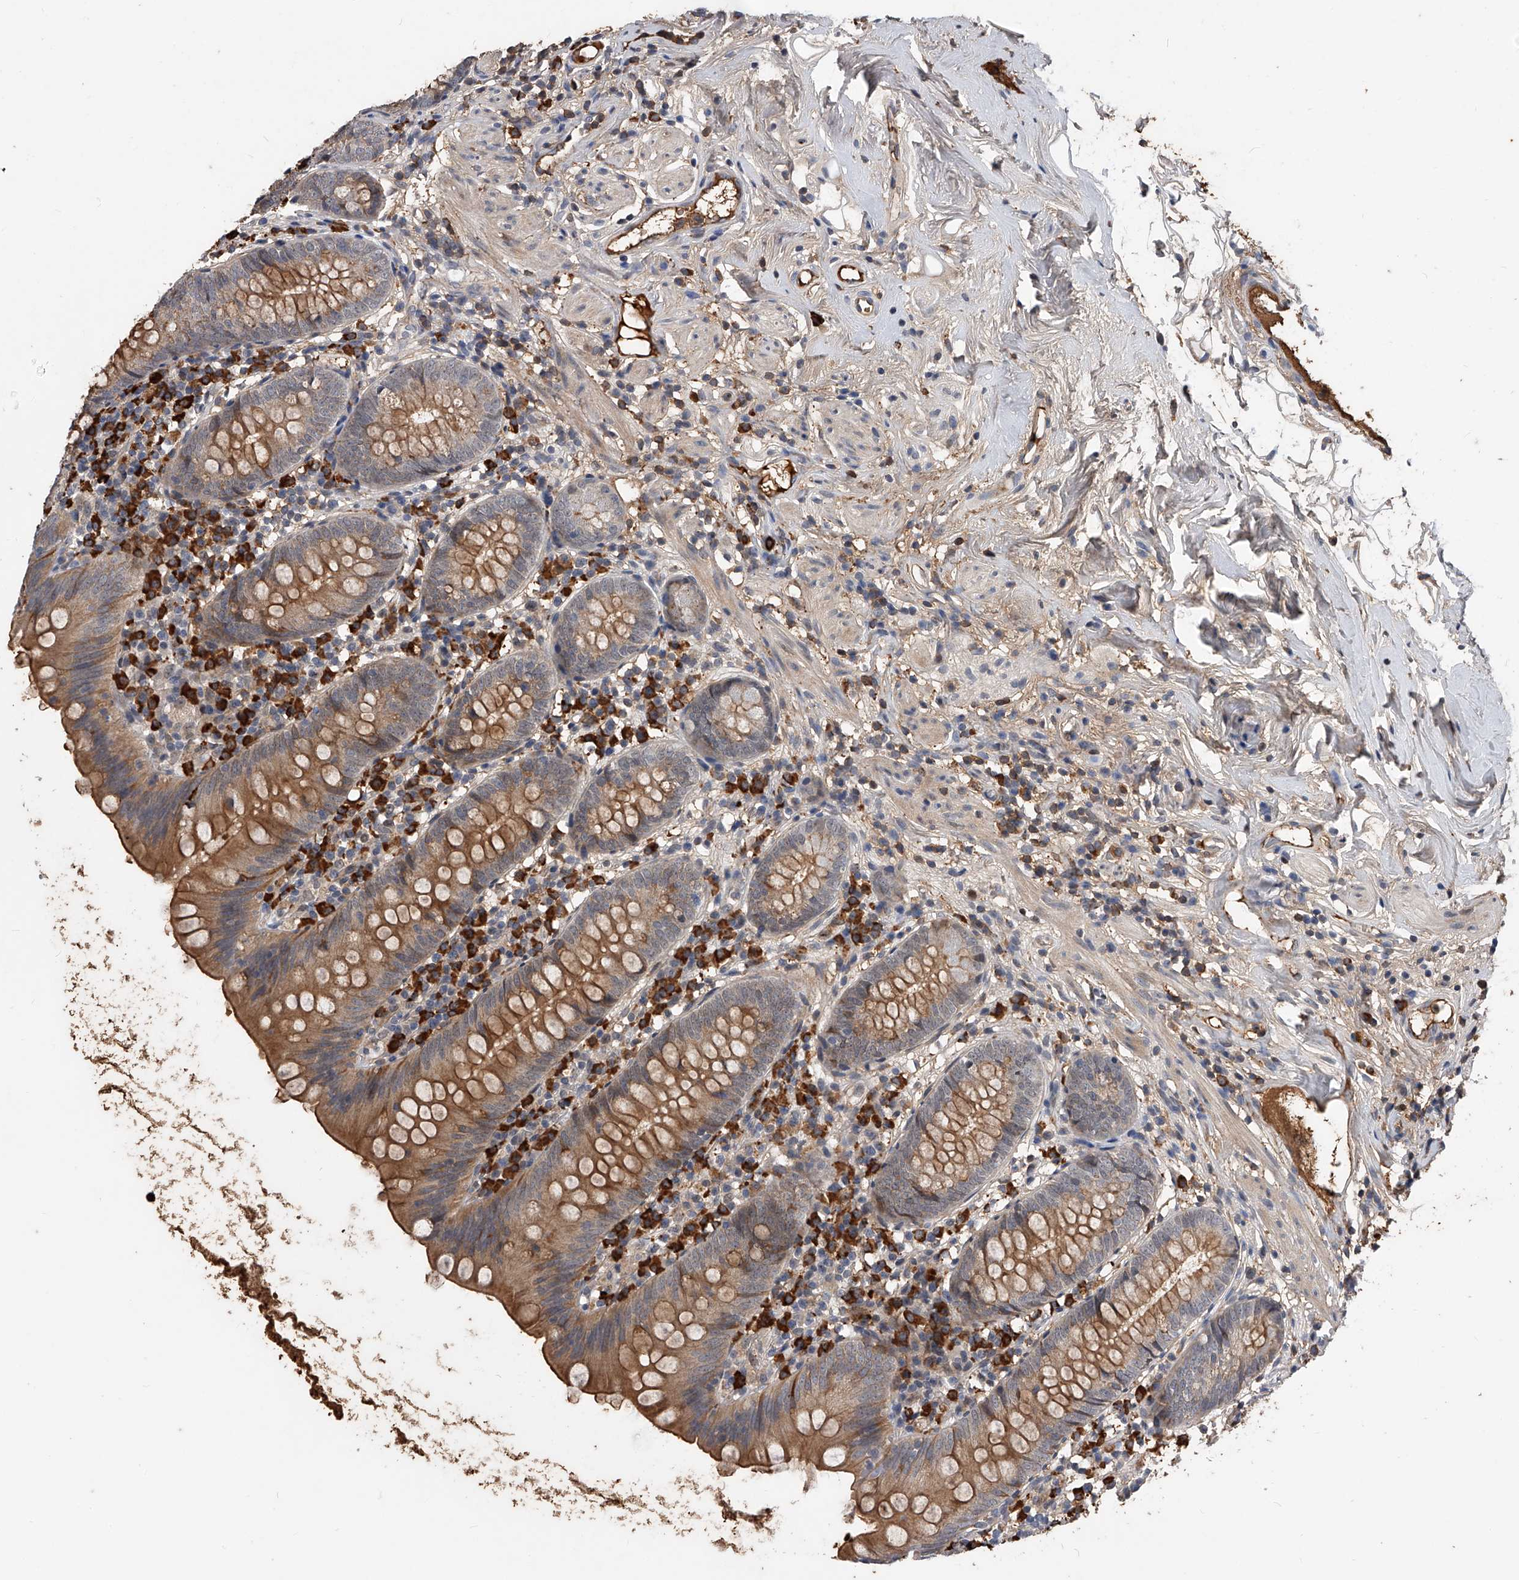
{"staining": {"intensity": "moderate", "quantity": ">75%", "location": "cytoplasmic/membranous"}, "tissue": "appendix", "cell_type": "Glandular cells", "image_type": "normal", "snomed": [{"axis": "morphology", "description": "Normal tissue, NOS"}, {"axis": "topography", "description": "Appendix"}], "caption": "Immunohistochemistry of normal human appendix displays medium levels of moderate cytoplasmic/membranous staining in about >75% of glandular cells.", "gene": "ZNF25", "patient": {"sex": "female", "age": 62}}